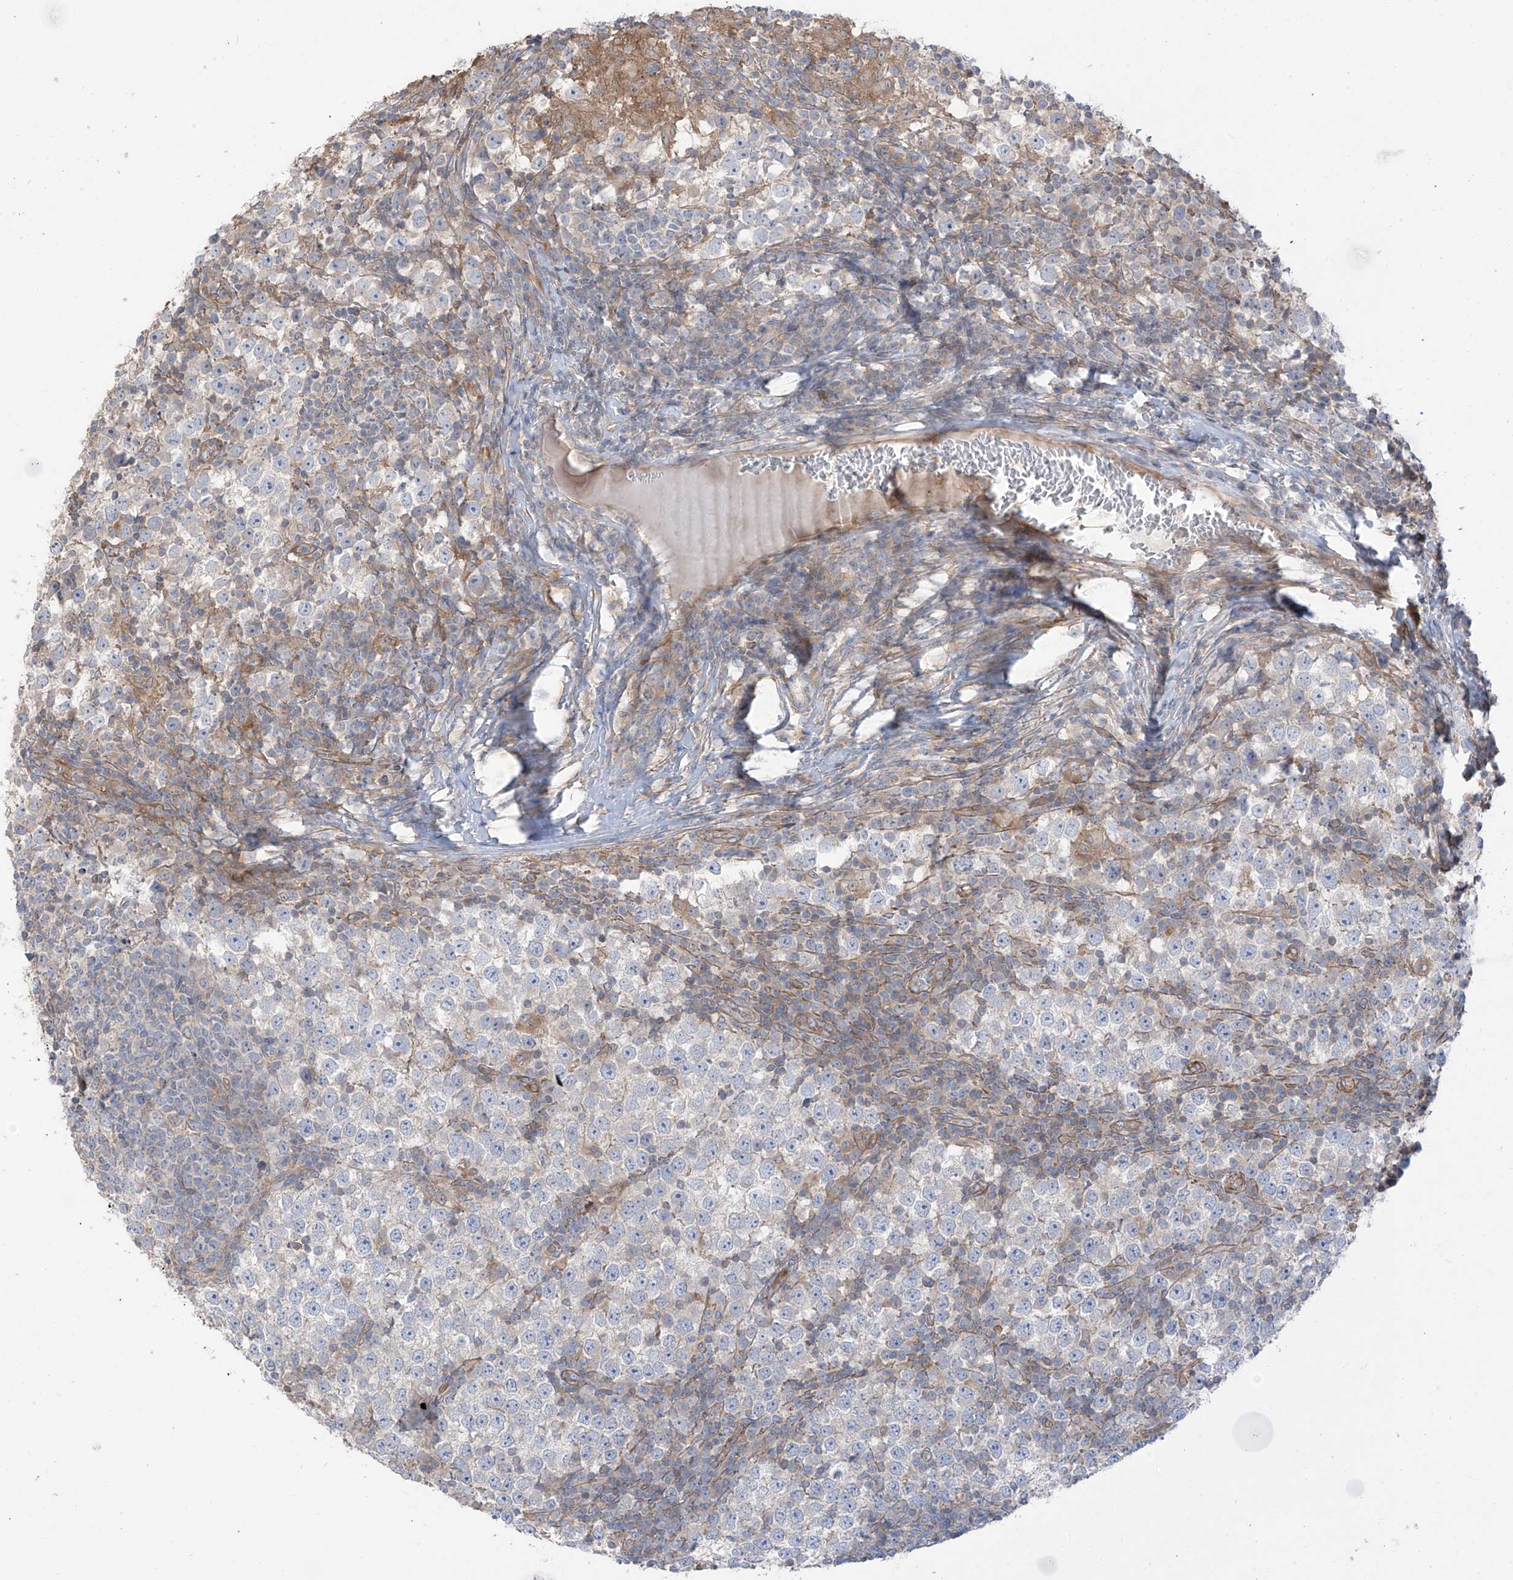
{"staining": {"intensity": "negative", "quantity": "none", "location": "none"}, "tissue": "testis cancer", "cell_type": "Tumor cells", "image_type": "cancer", "snomed": [{"axis": "morphology", "description": "Seminoma, NOS"}, {"axis": "topography", "description": "Testis"}], "caption": "High power microscopy photomicrograph of an immunohistochemistry image of testis cancer (seminoma), revealing no significant expression in tumor cells. (Immunohistochemistry, brightfield microscopy, high magnification).", "gene": "TRMU", "patient": {"sex": "male", "age": 65}}